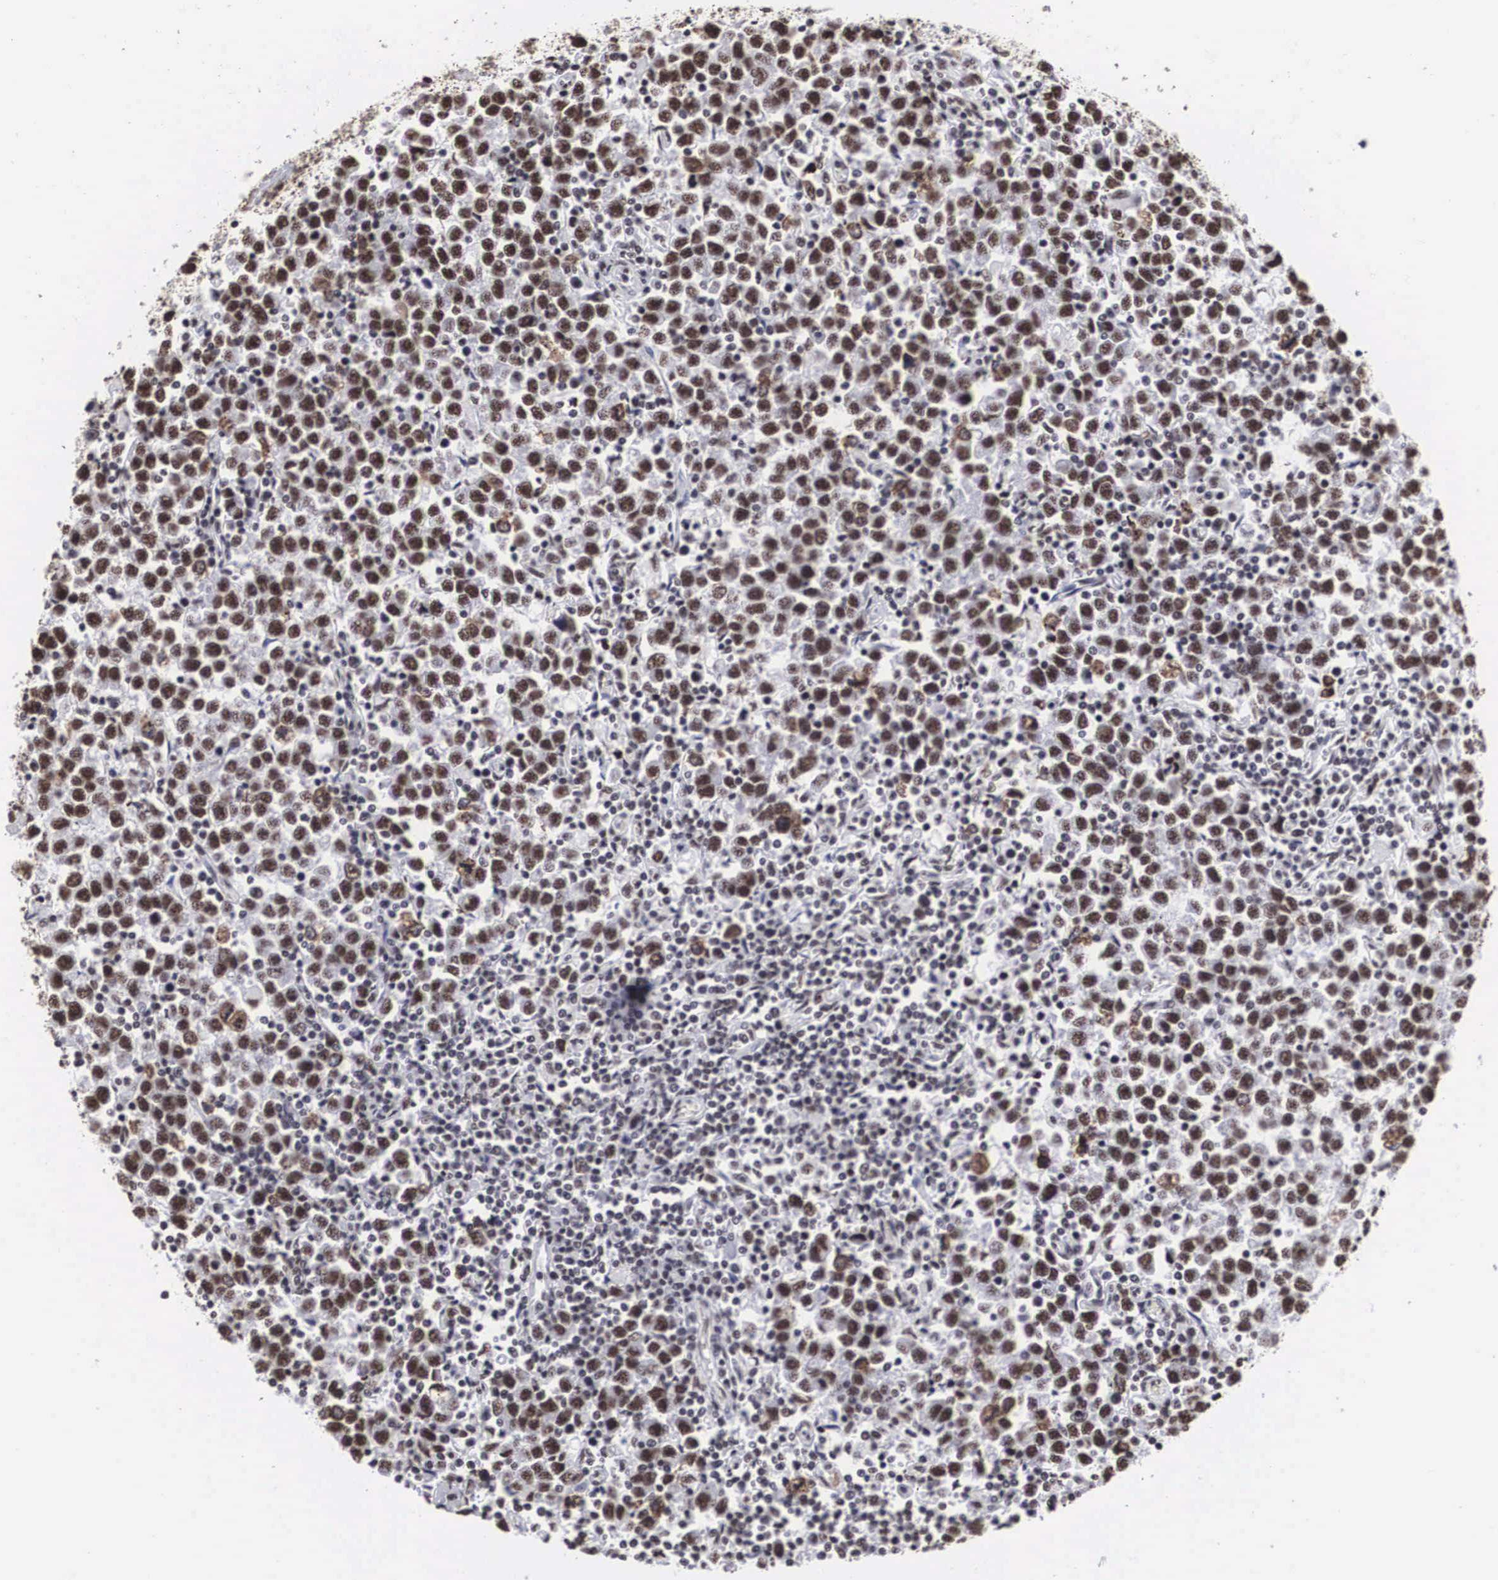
{"staining": {"intensity": "moderate", "quantity": ">75%", "location": "nuclear"}, "tissue": "testis cancer", "cell_type": "Tumor cells", "image_type": "cancer", "snomed": [{"axis": "morphology", "description": "Seminoma, NOS"}, {"axis": "topography", "description": "Testis"}], "caption": "Immunohistochemistry (IHC) histopathology image of human testis cancer (seminoma) stained for a protein (brown), which exhibits medium levels of moderate nuclear positivity in approximately >75% of tumor cells.", "gene": "ACIN1", "patient": {"sex": "male", "age": 43}}